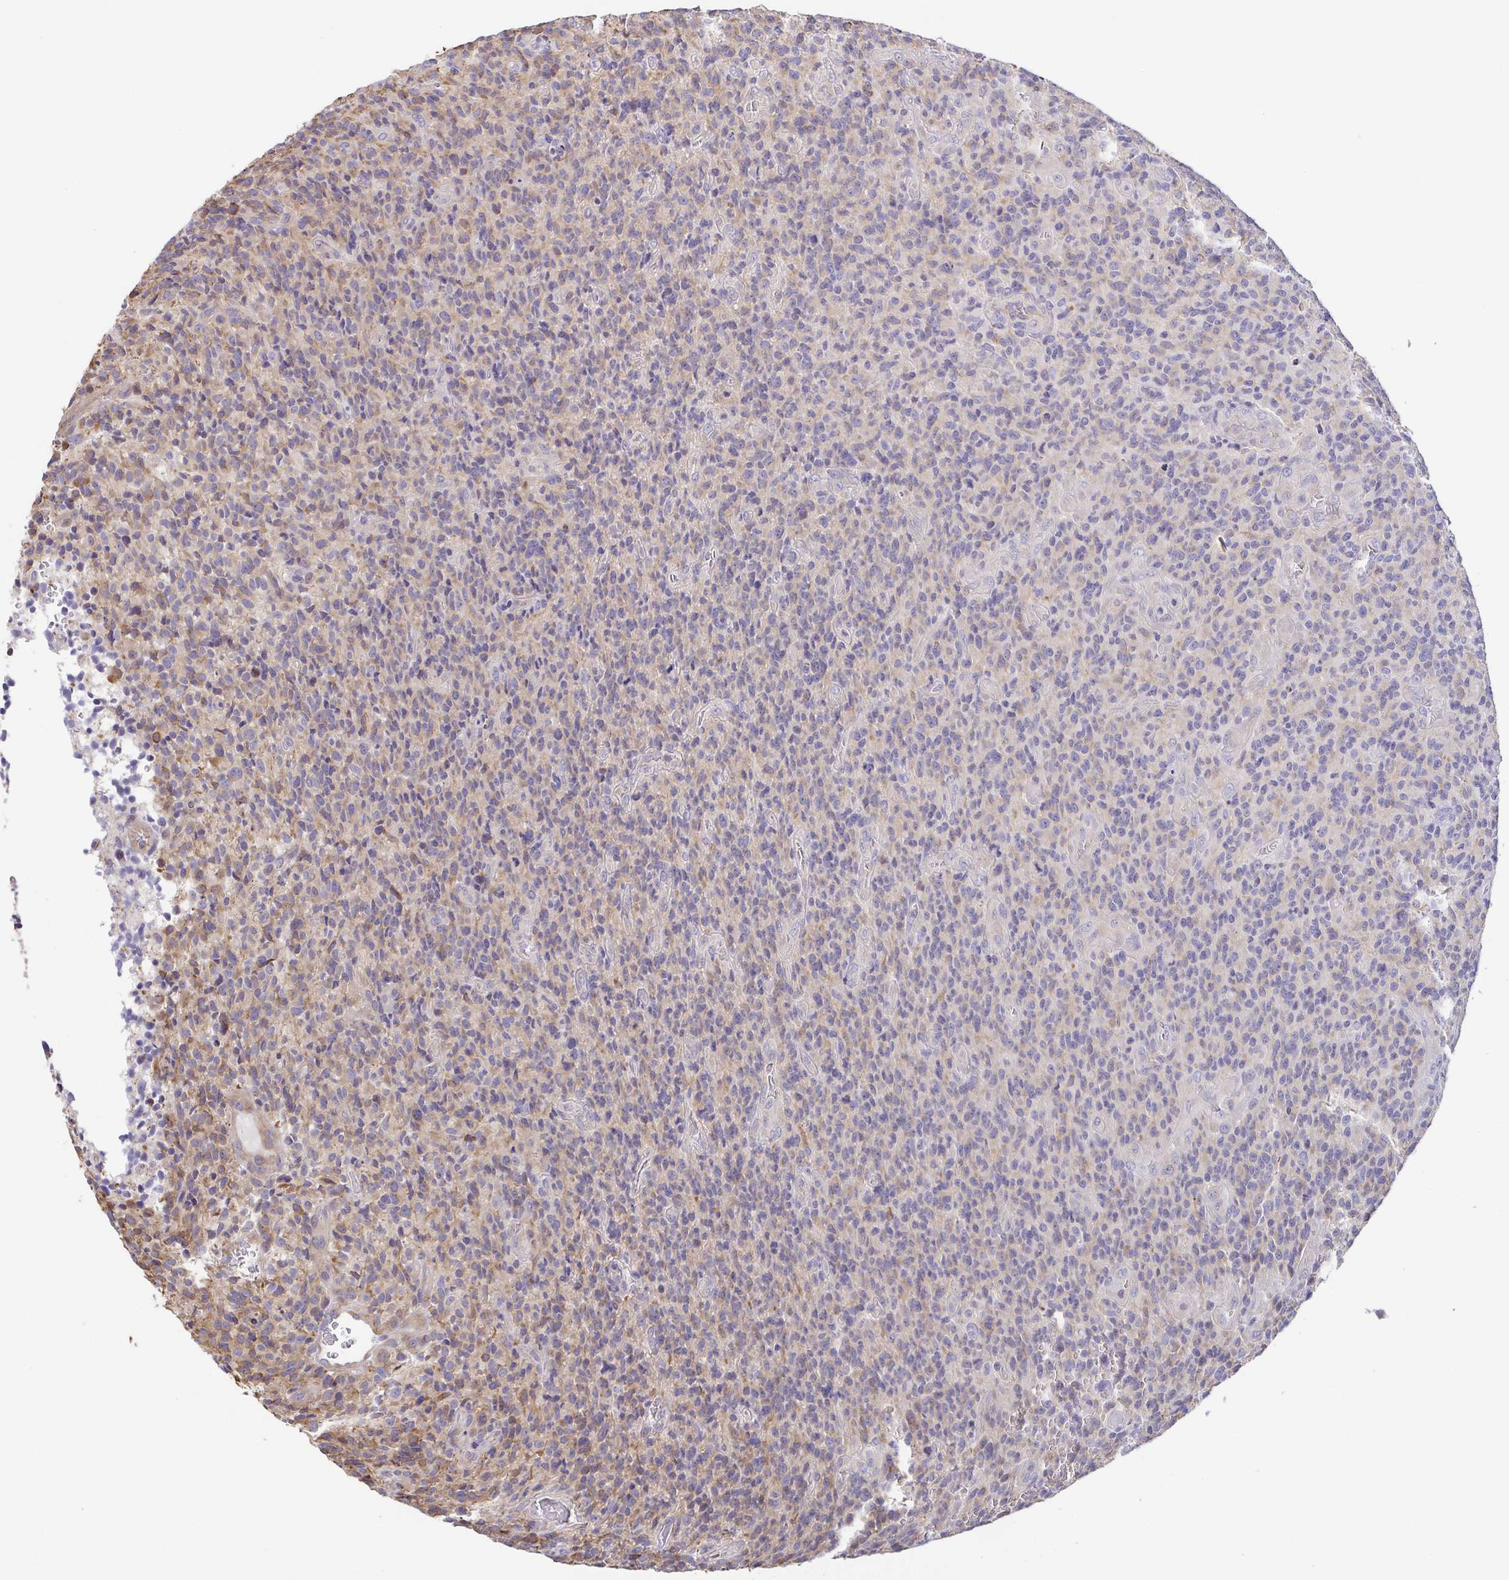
{"staining": {"intensity": "weak", "quantity": "<25%", "location": "cytoplasmic/membranous"}, "tissue": "glioma", "cell_type": "Tumor cells", "image_type": "cancer", "snomed": [{"axis": "morphology", "description": "Glioma, malignant, High grade"}, {"axis": "topography", "description": "Brain"}], "caption": "IHC micrograph of human malignant high-grade glioma stained for a protein (brown), which displays no positivity in tumor cells.", "gene": "EIF3D", "patient": {"sex": "male", "age": 76}}